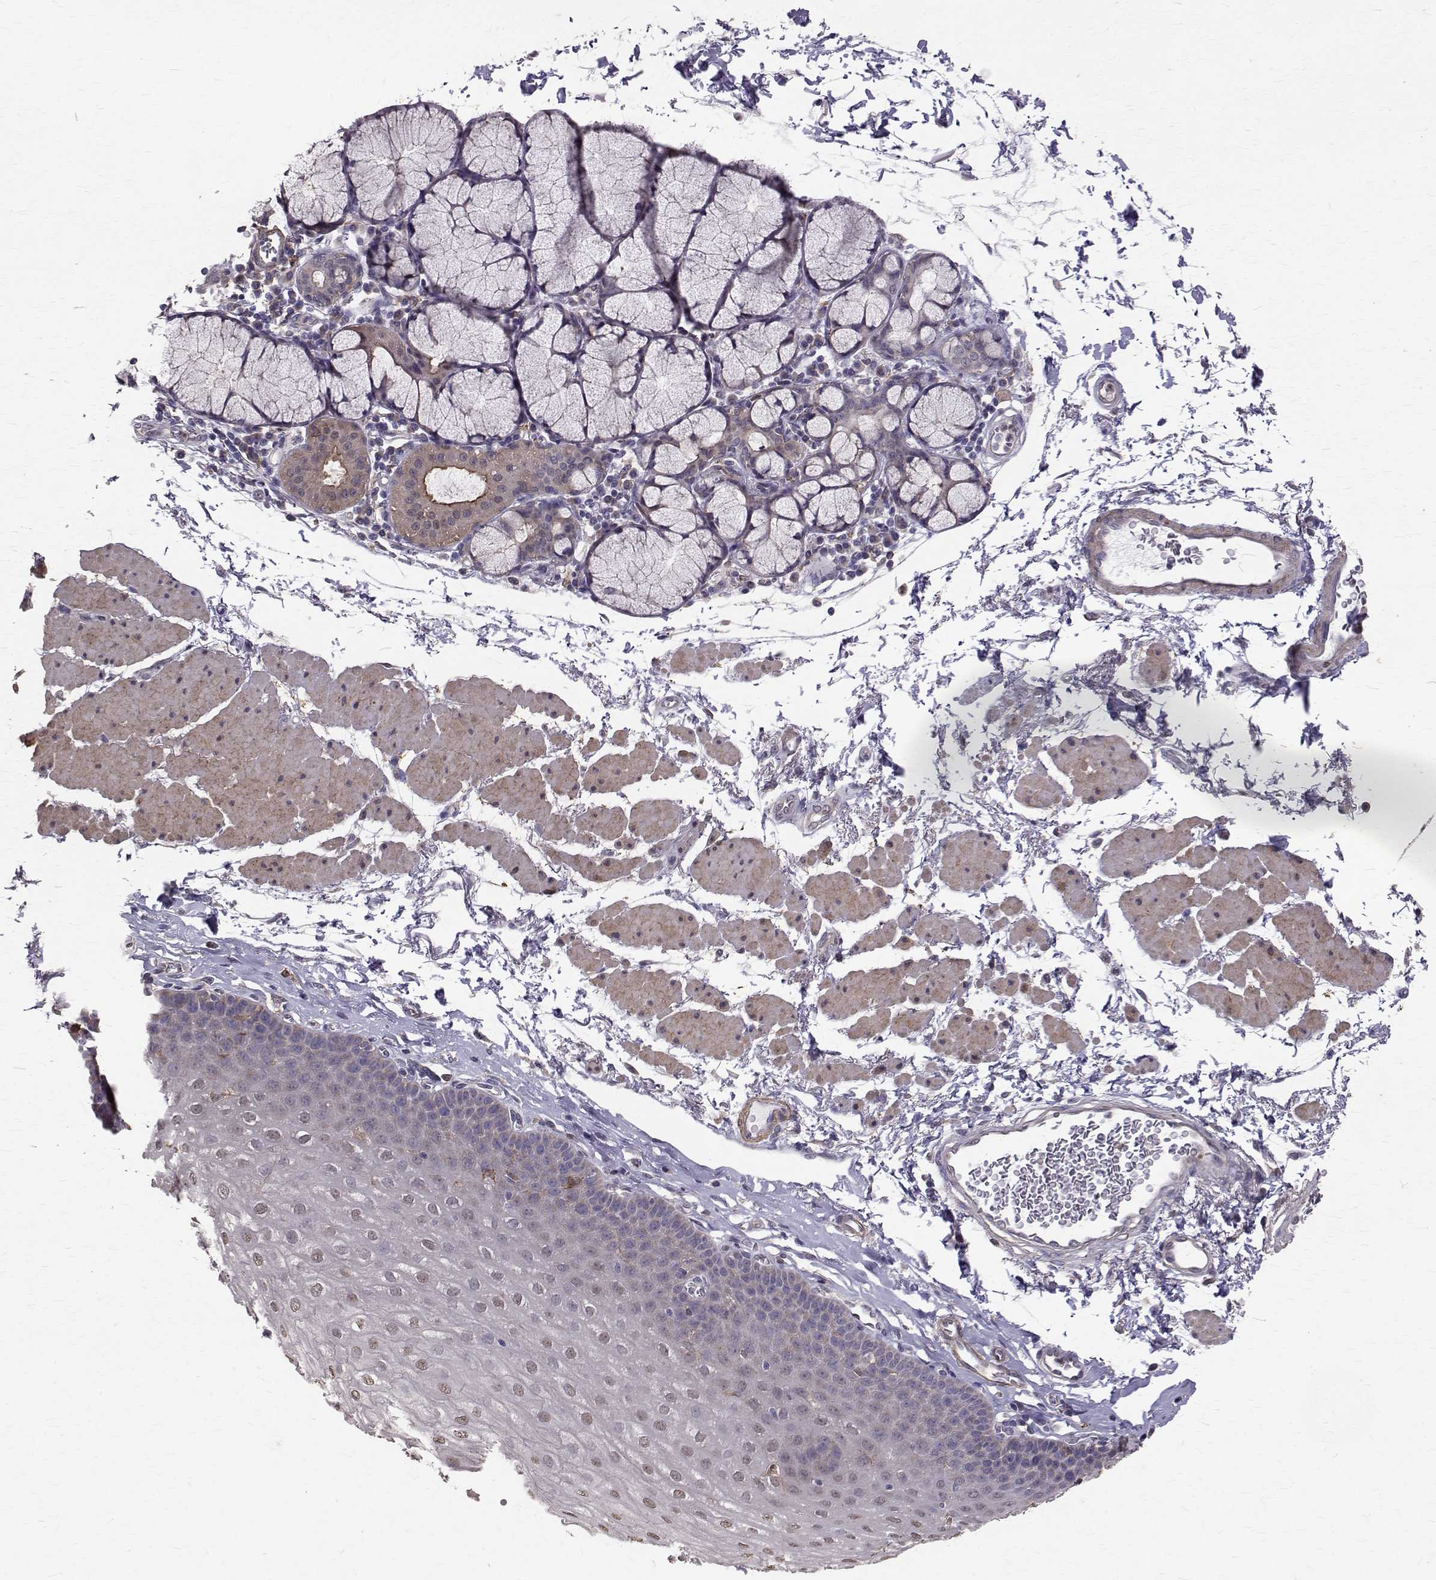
{"staining": {"intensity": "moderate", "quantity": "<25%", "location": "nuclear"}, "tissue": "esophagus", "cell_type": "Squamous epithelial cells", "image_type": "normal", "snomed": [{"axis": "morphology", "description": "Normal tissue, NOS"}, {"axis": "topography", "description": "Esophagus"}], "caption": "Esophagus was stained to show a protein in brown. There is low levels of moderate nuclear positivity in about <25% of squamous epithelial cells. The staining is performed using DAB brown chromogen to label protein expression. The nuclei are counter-stained blue using hematoxylin.", "gene": "CCDC89", "patient": {"sex": "female", "age": 81}}